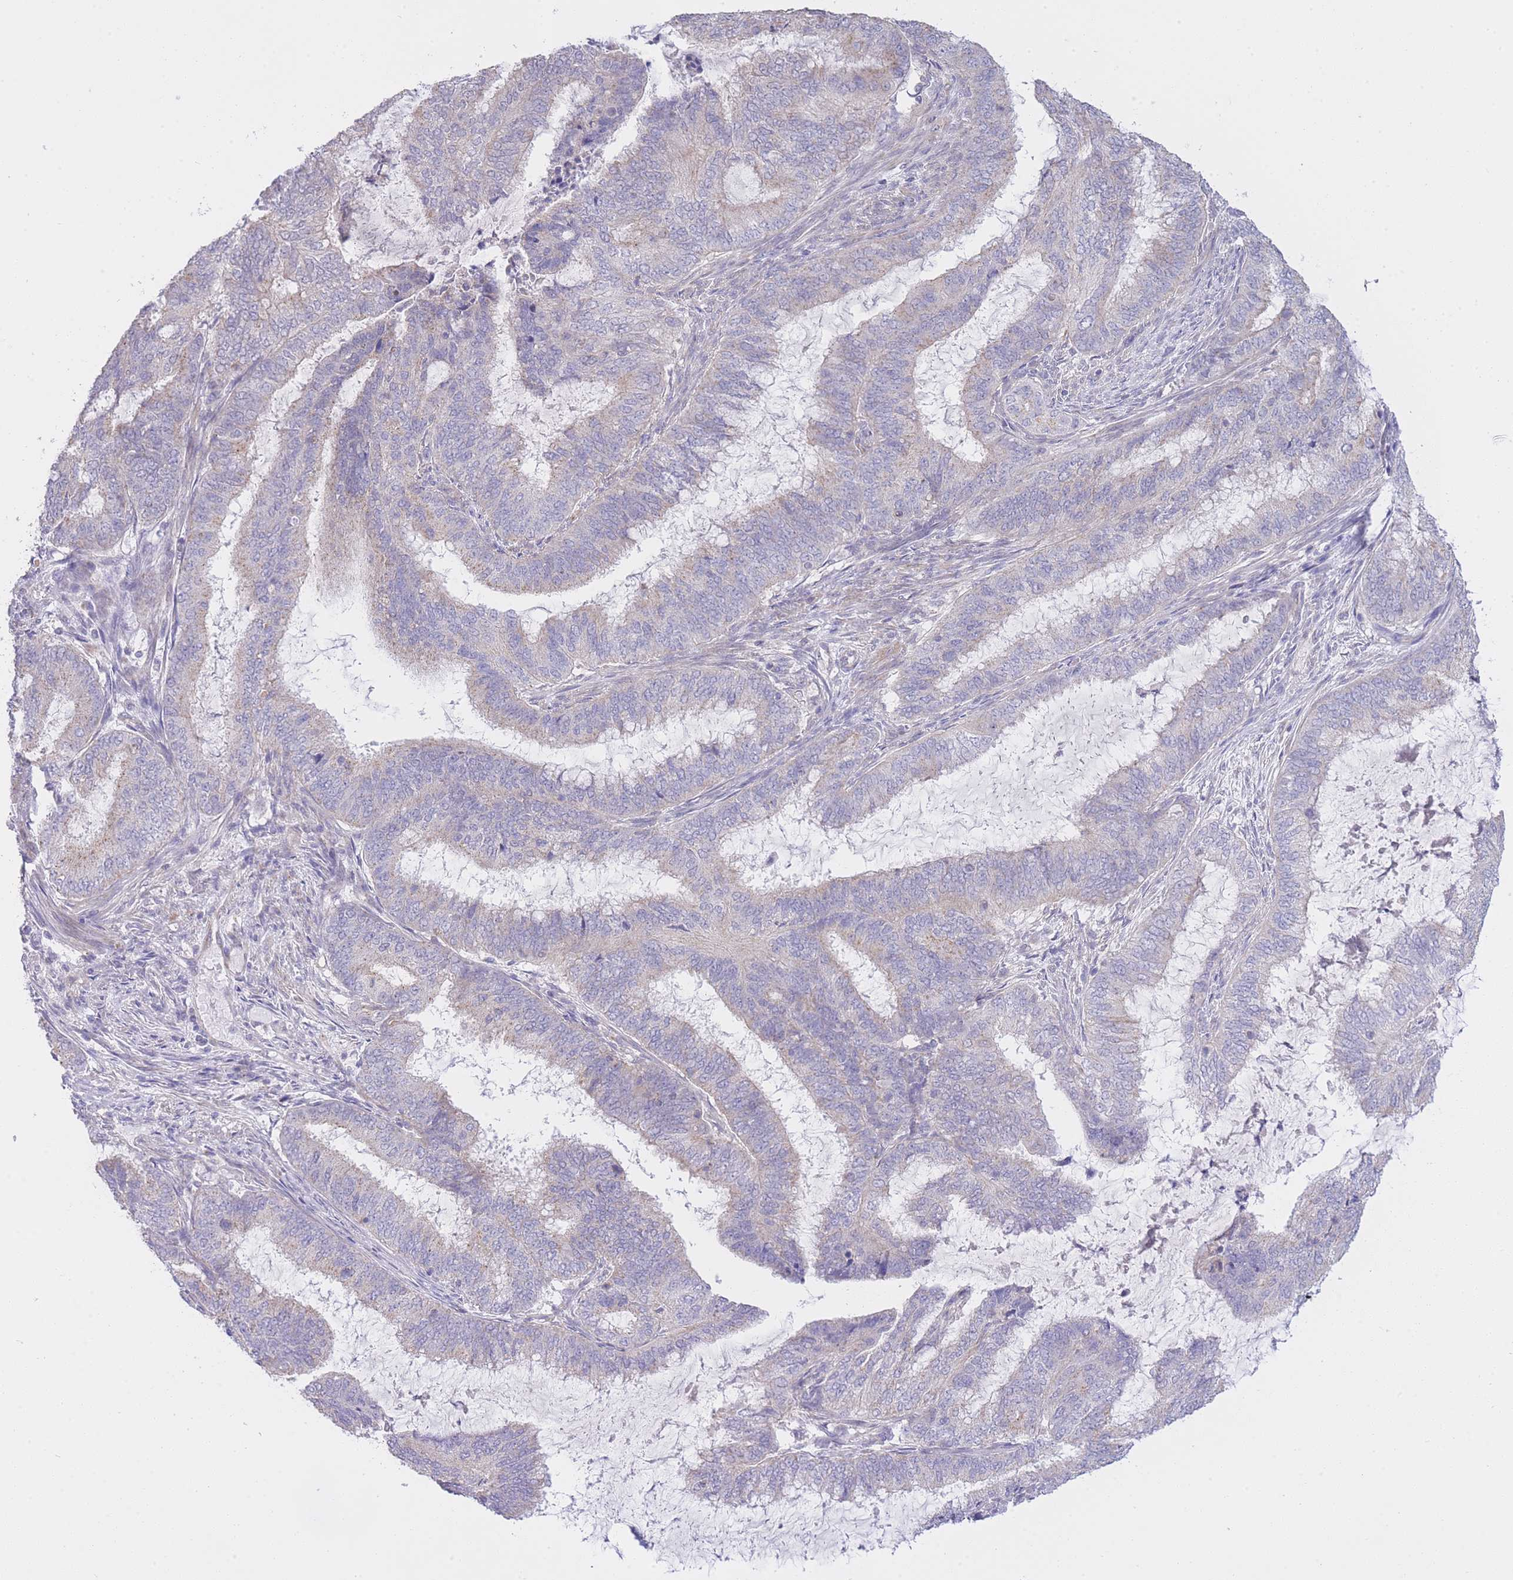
{"staining": {"intensity": "negative", "quantity": "none", "location": "none"}, "tissue": "endometrial cancer", "cell_type": "Tumor cells", "image_type": "cancer", "snomed": [{"axis": "morphology", "description": "Adenocarcinoma, NOS"}, {"axis": "topography", "description": "Endometrium"}], "caption": "An IHC micrograph of endometrial cancer (adenocarcinoma) is shown. There is no staining in tumor cells of endometrial cancer (adenocarcinoma).", "gene": "CTBP1", "patient": {"sex": "female", "age": 51}}